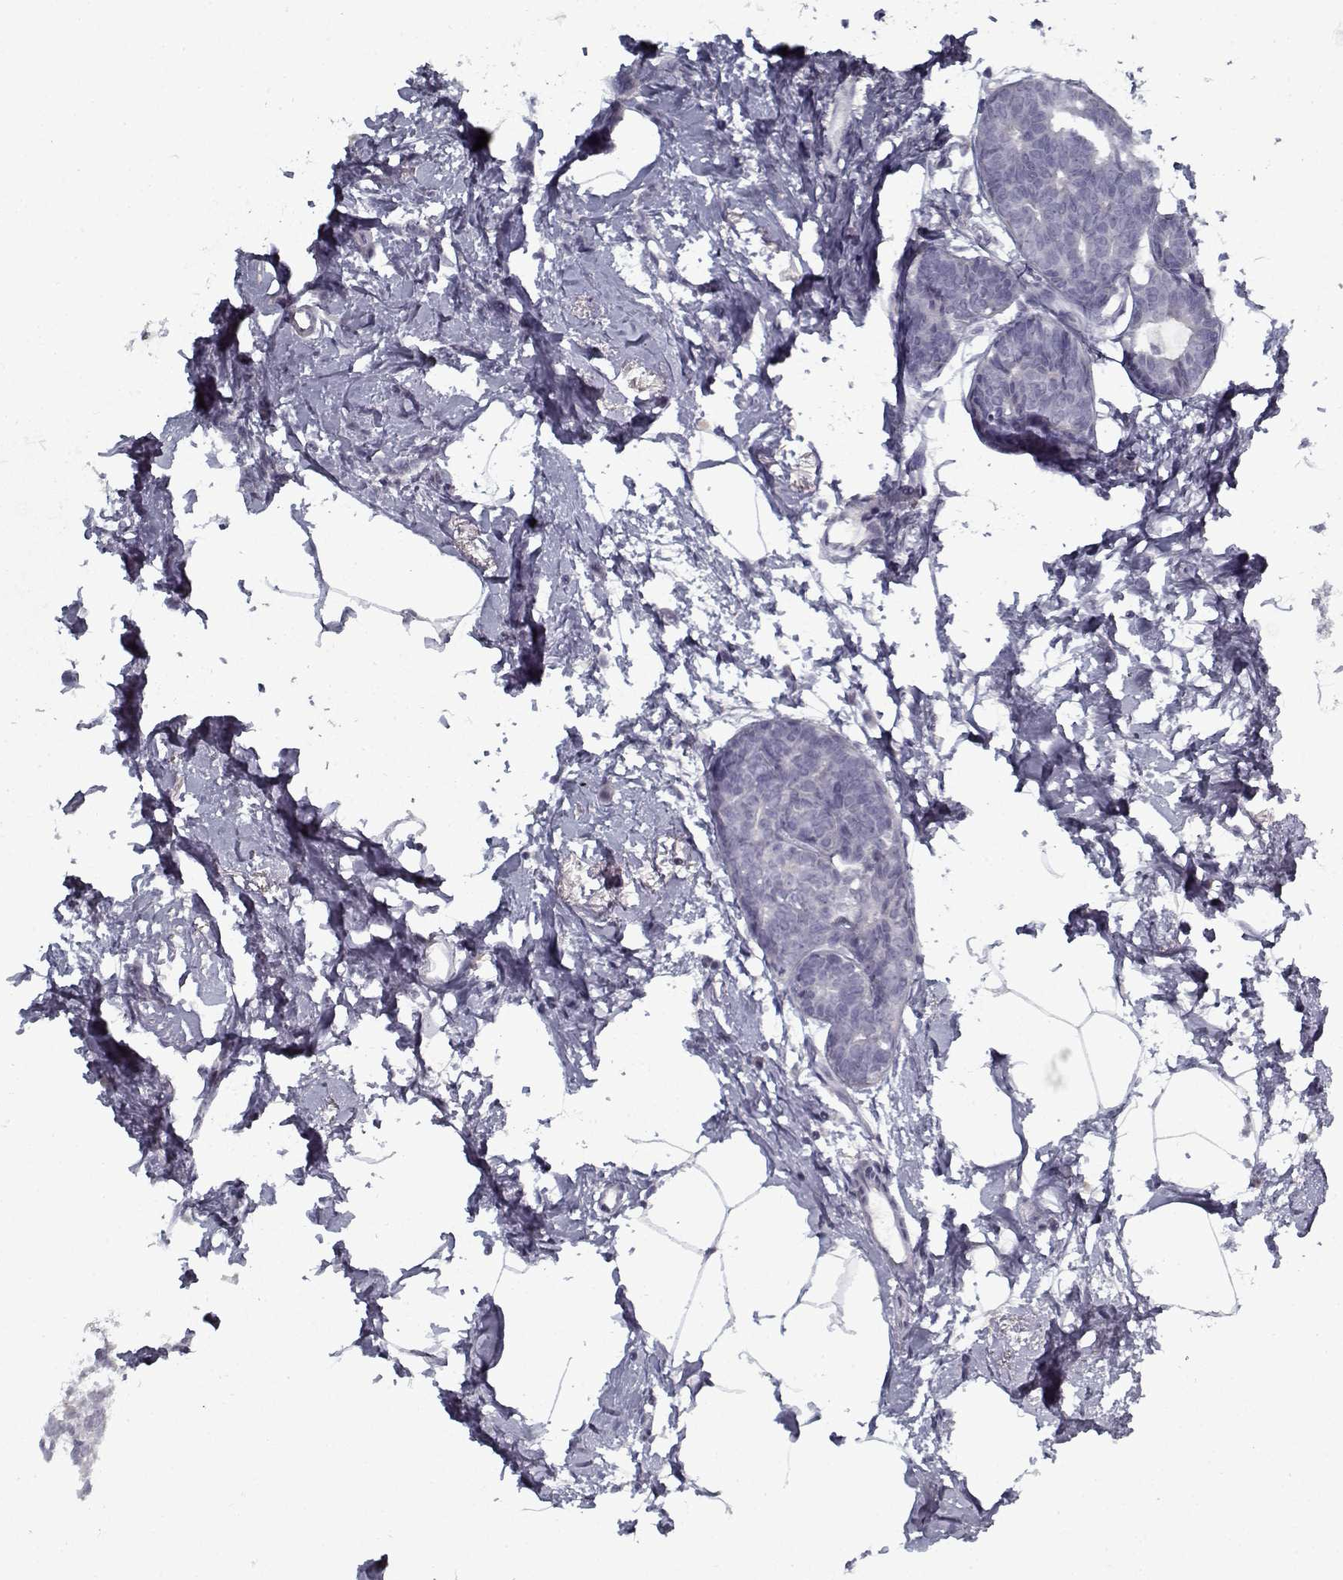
{"staining": {"intensity": "negative", "quantity": "none", "location": "none"}, "tissue": "breast cancer", "cell_type": "Tumor cells", "image_type": "cancer", "snomed": [{"axis": "morphology", "description": "Duct carcinoma"}, {"axis": "topography", "description": "Breast"}], "caption": "An IHC histopathology image of breast cancer is shown. There is no staining in tumor cells of breast cancer.", "gene": "RNF32", "patient": {"sex": "female", "age": 40}}